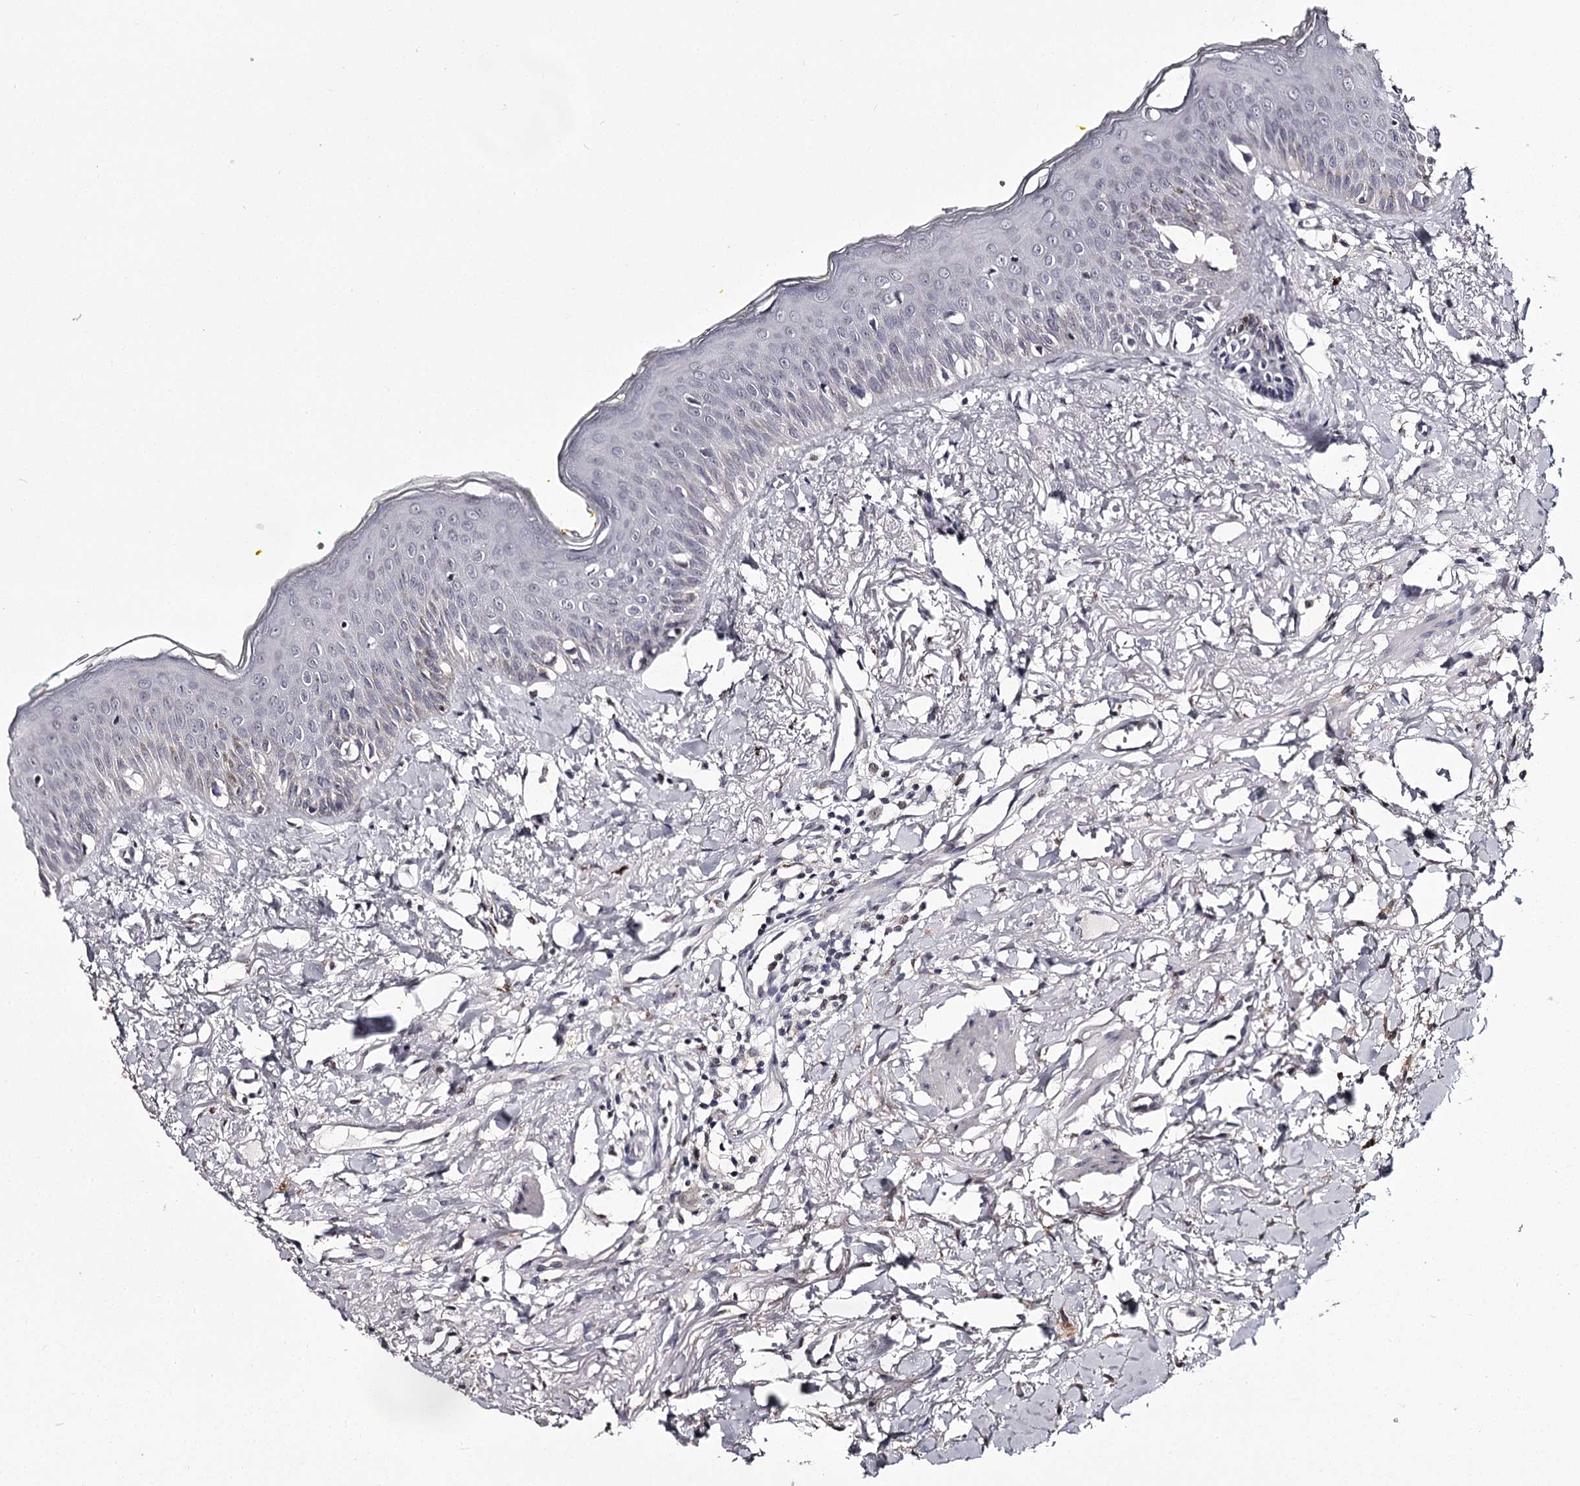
{"staining": {"intensity": "negative", "quantity": "none", "location": "none"}, "tissue": "oral mucosa", "cell_type": "Squamous epithelial cells", "image_type": "normal", "snomed": [{"axis": "morphology", "description": "Normal tissue, NOS"}, {"axis": "topography", "description": "Oral tissue"}], "caption": "Human oral mucosa stained for a protein using immunohistochemistry (IHC) displays no expression in squamous epithelial cells.", "gene": "SLC32A1", "patient": {"sex": "female", "age": 70}}